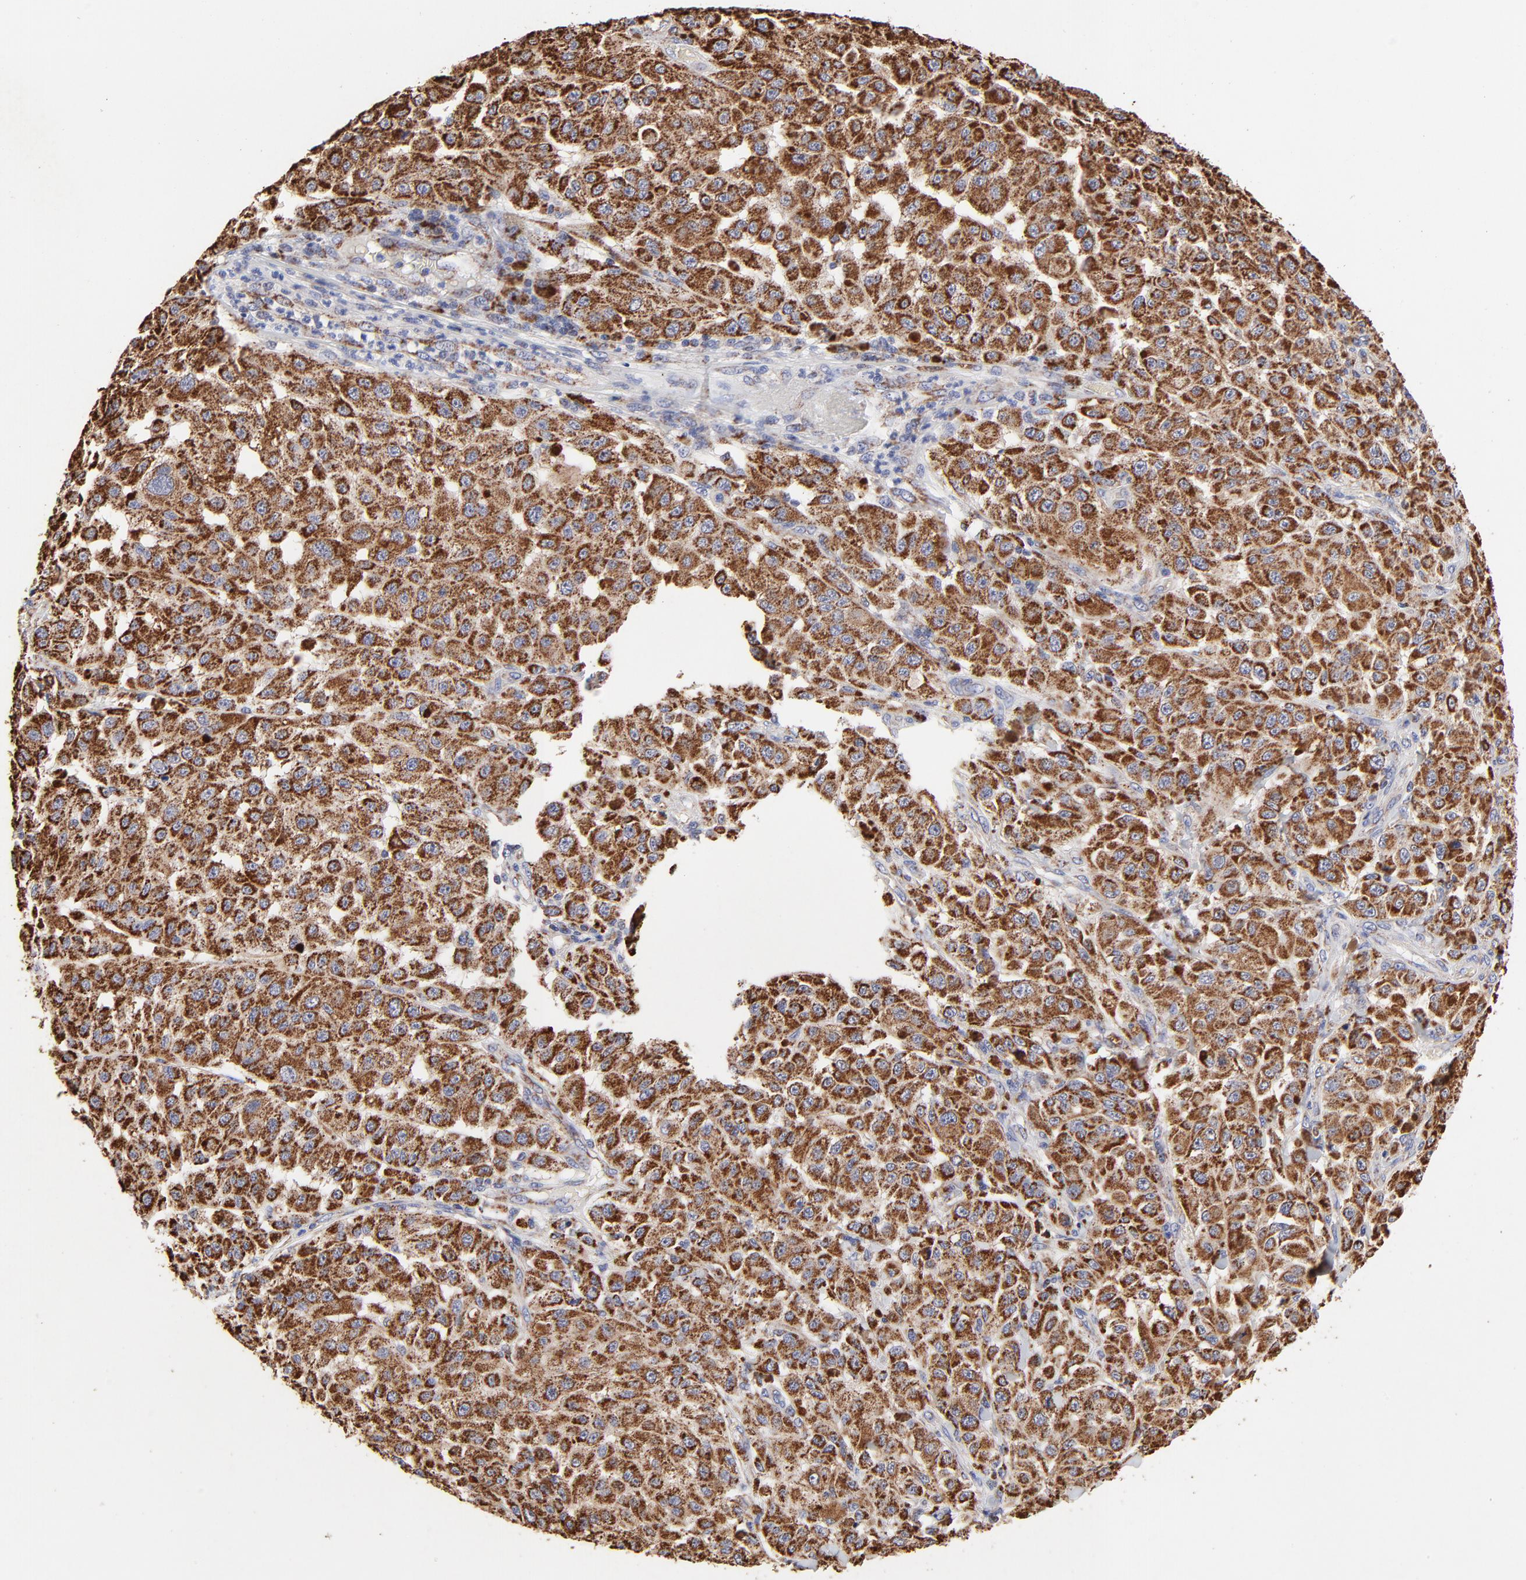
{"staining": {"intensity": "strong", "quantity": ">75%", "location": "cytoplasmic/membranous"}, "tissue": "melanoma", "cell_type": "Tumor cells", "image_type": "cancer", "snomed": [{"axis": "morphology", "description": "Malignant melanoma, NOS"}, {"axis": "topography", "description": "Skin"}], "caption": "Melanoma tissue displays strong cytoplasmic/membranous positivity in about >75% of tumor cells, visualized by immunohistochemistry.", "gene": "SSBP1", "patient": {"sex": "female", "age": 64}}